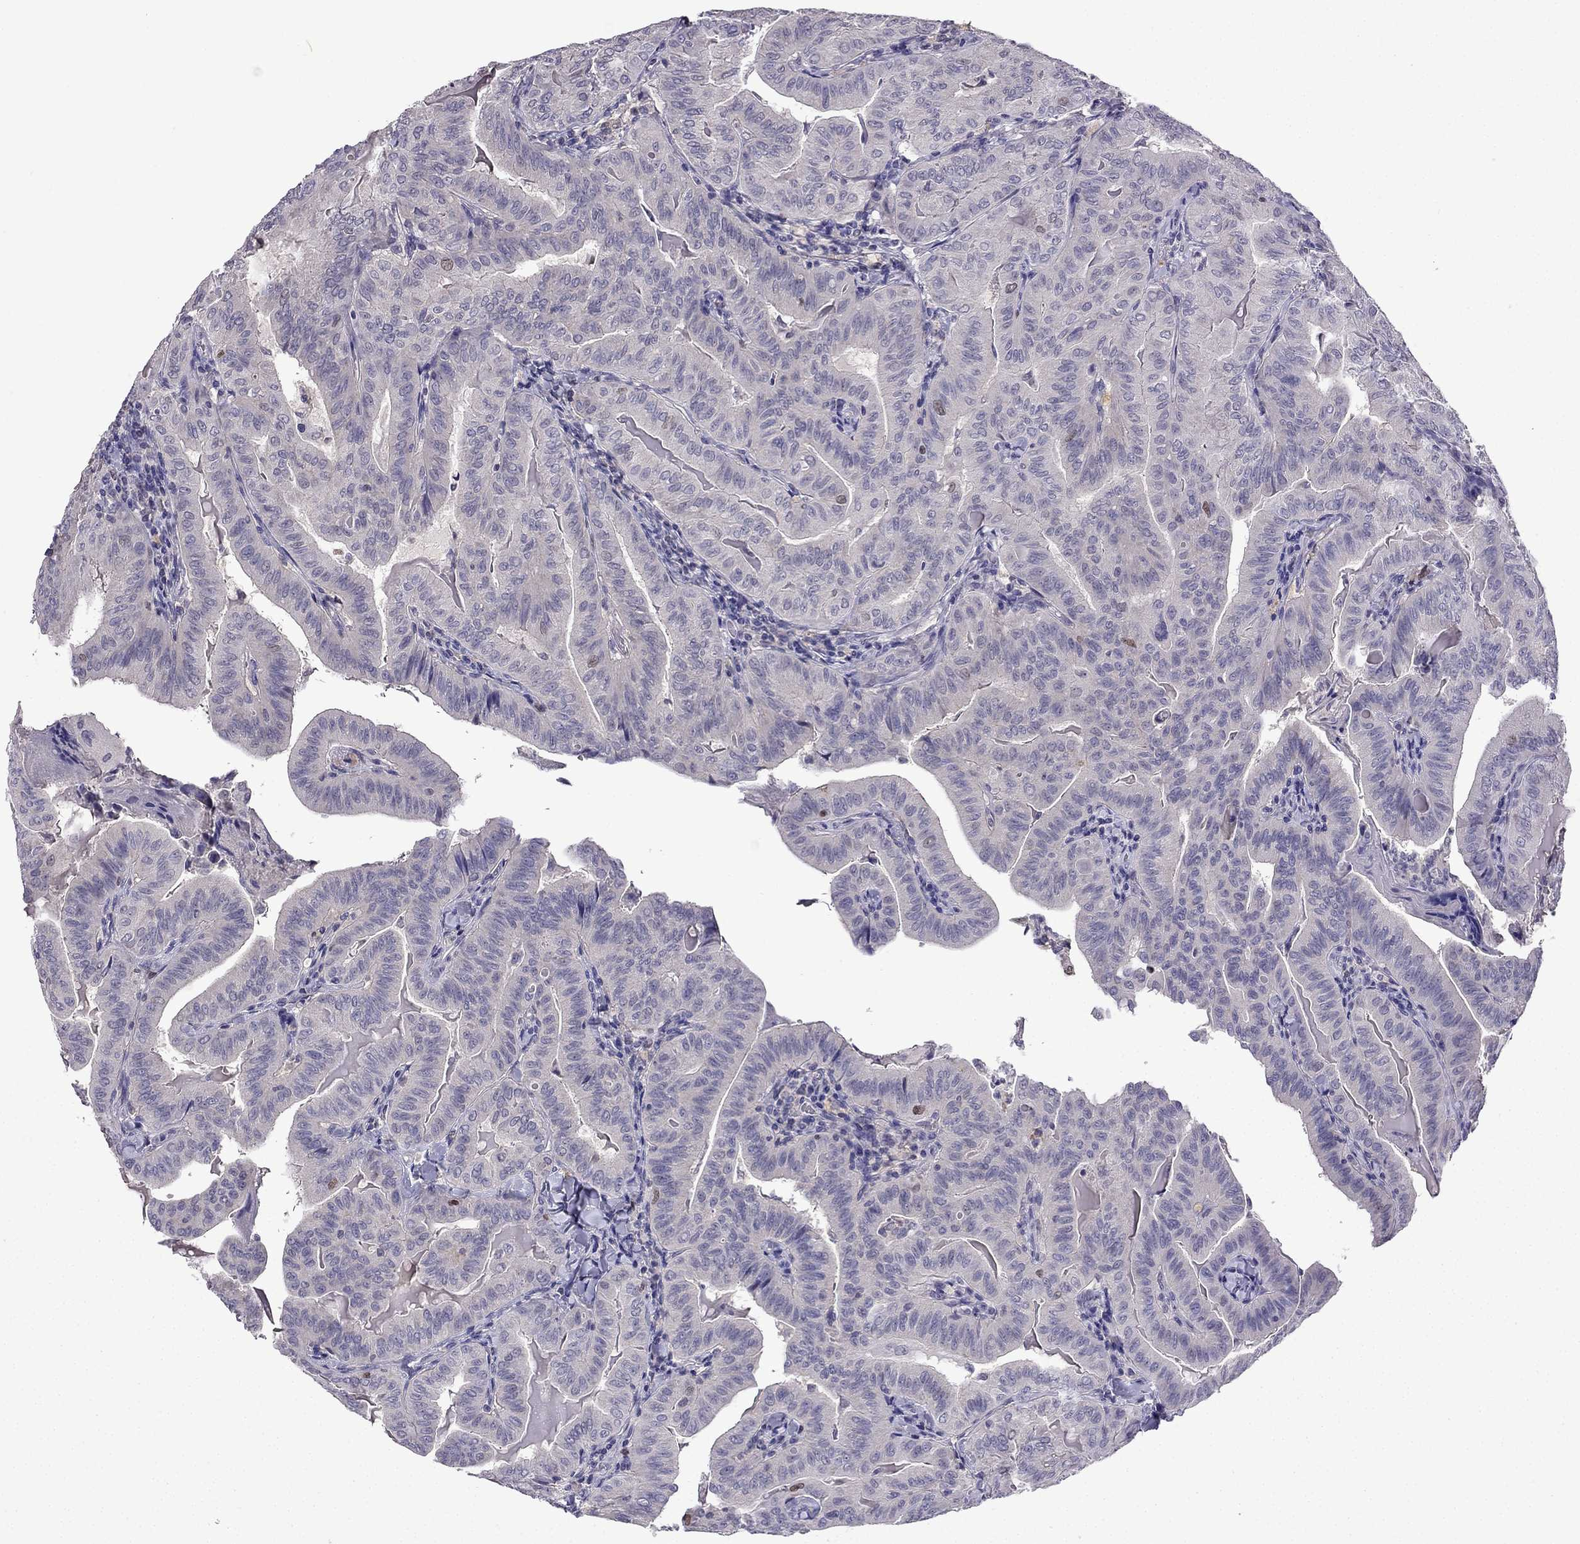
{"staining": {"intensity": "negative", "quantity": "none", "location": "none"}, "tissue": "thyroid cancer", "cell_type": "Tumor cells", "image_type": "cancer", "snomed": [{"axis": "morphology", "description": "Papillary adenocarcinoma, NOS"}, {"axis": "topography", "description": "Thyroid gland"}], "caption": "Thyroid papillary adenocarcinoma was stained to show a protein in brown. There is no significant expression in tumor cells.", "gene": "UHRF1", "patient": {"sex": "female", "age": 68}}